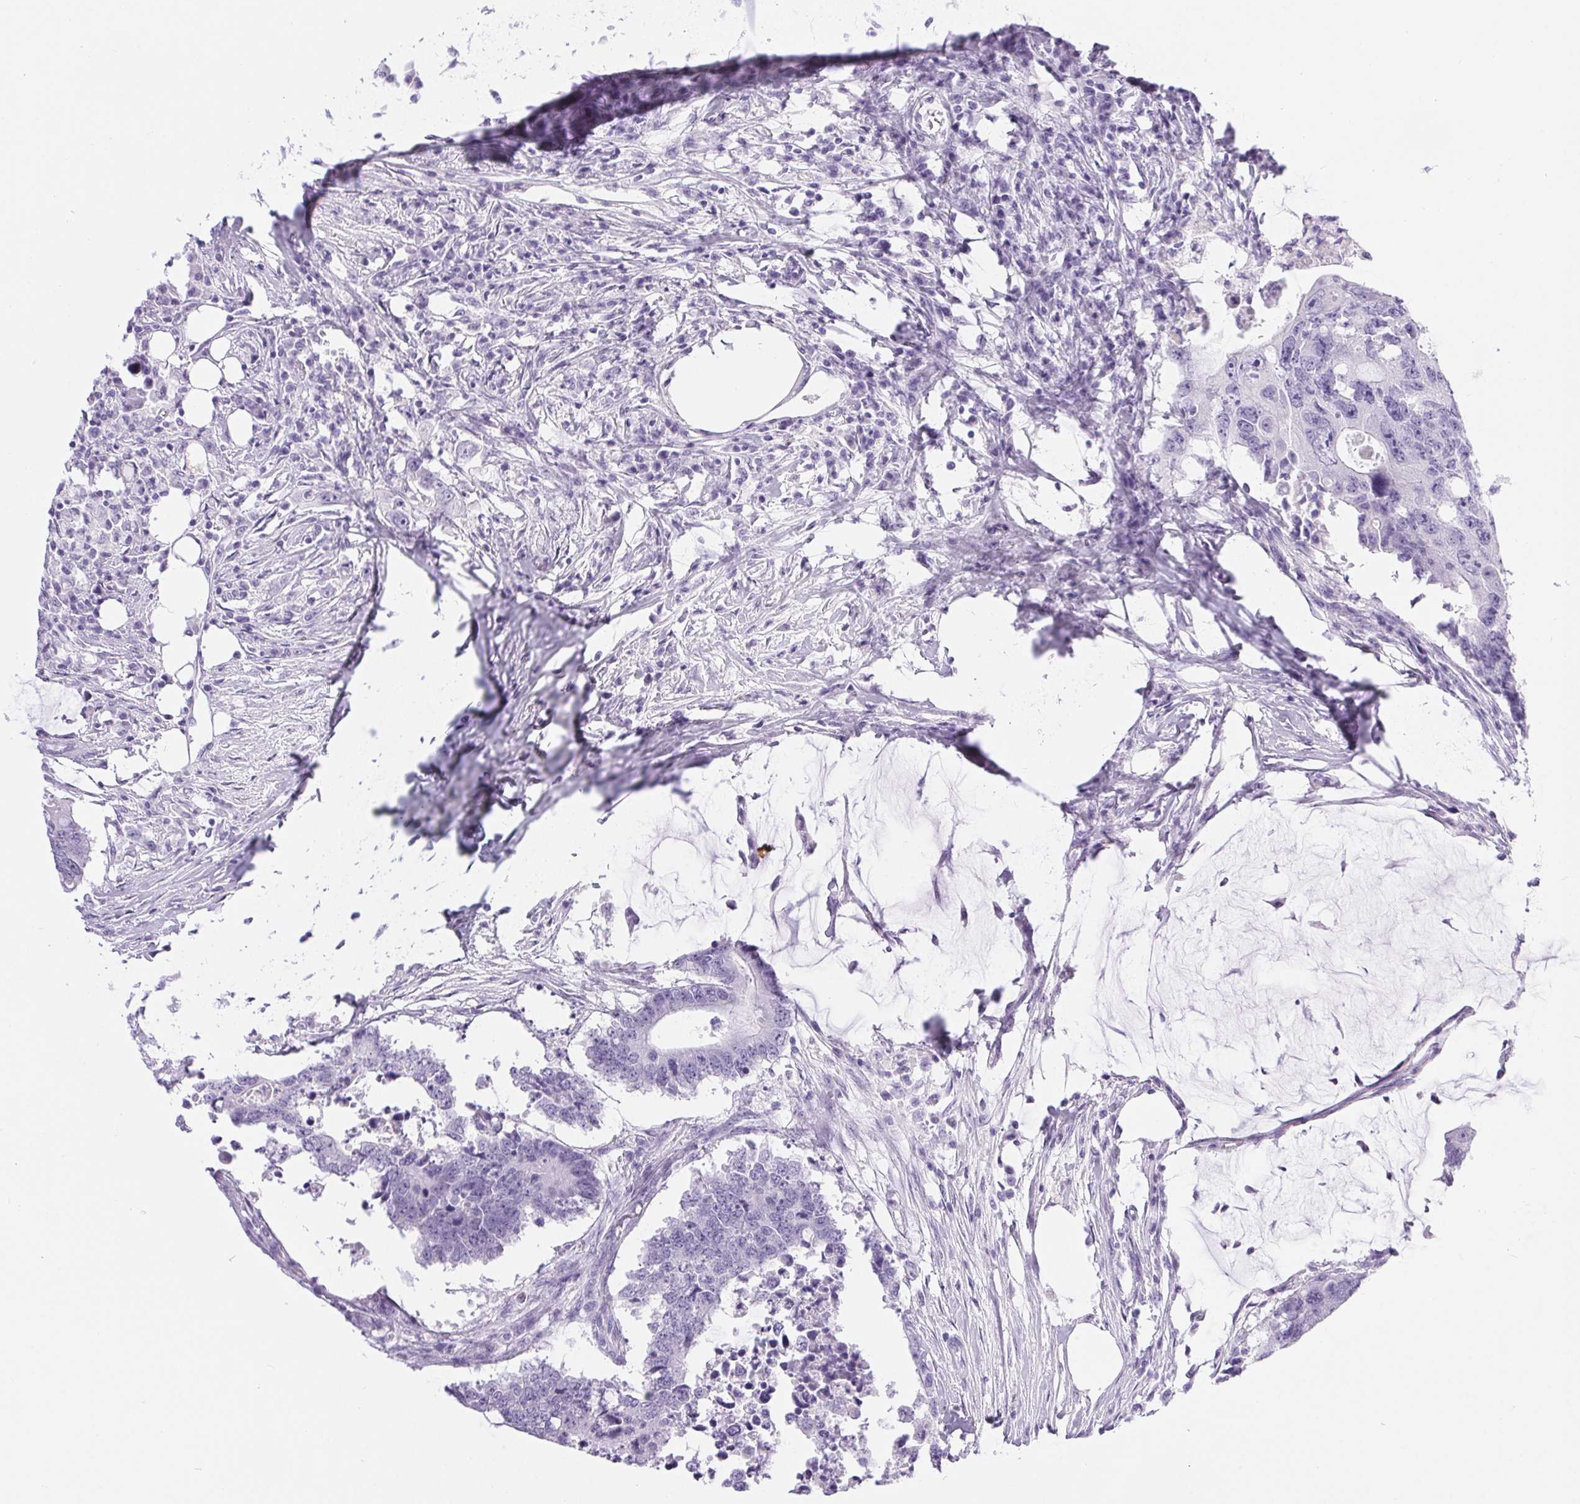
{"staining": {"intensity": "negative", "quantity": "none", "location": "none"}, "tissue": "colorectal cancer", "cell_type": "Tumor cells", "image_type": "cancer", "snomed": [{"axis": "morphology", "description": "Adenocarcinoma, NOS"}, {"axis": "topography", "description": "Colon"}], "caption": "Colorectal cancer (adenocarcinoma) stained for a protein using IHC shows no positivity tumor cells.", "gene": "XDH", "patient": {"sex": "male", "age": 71}}